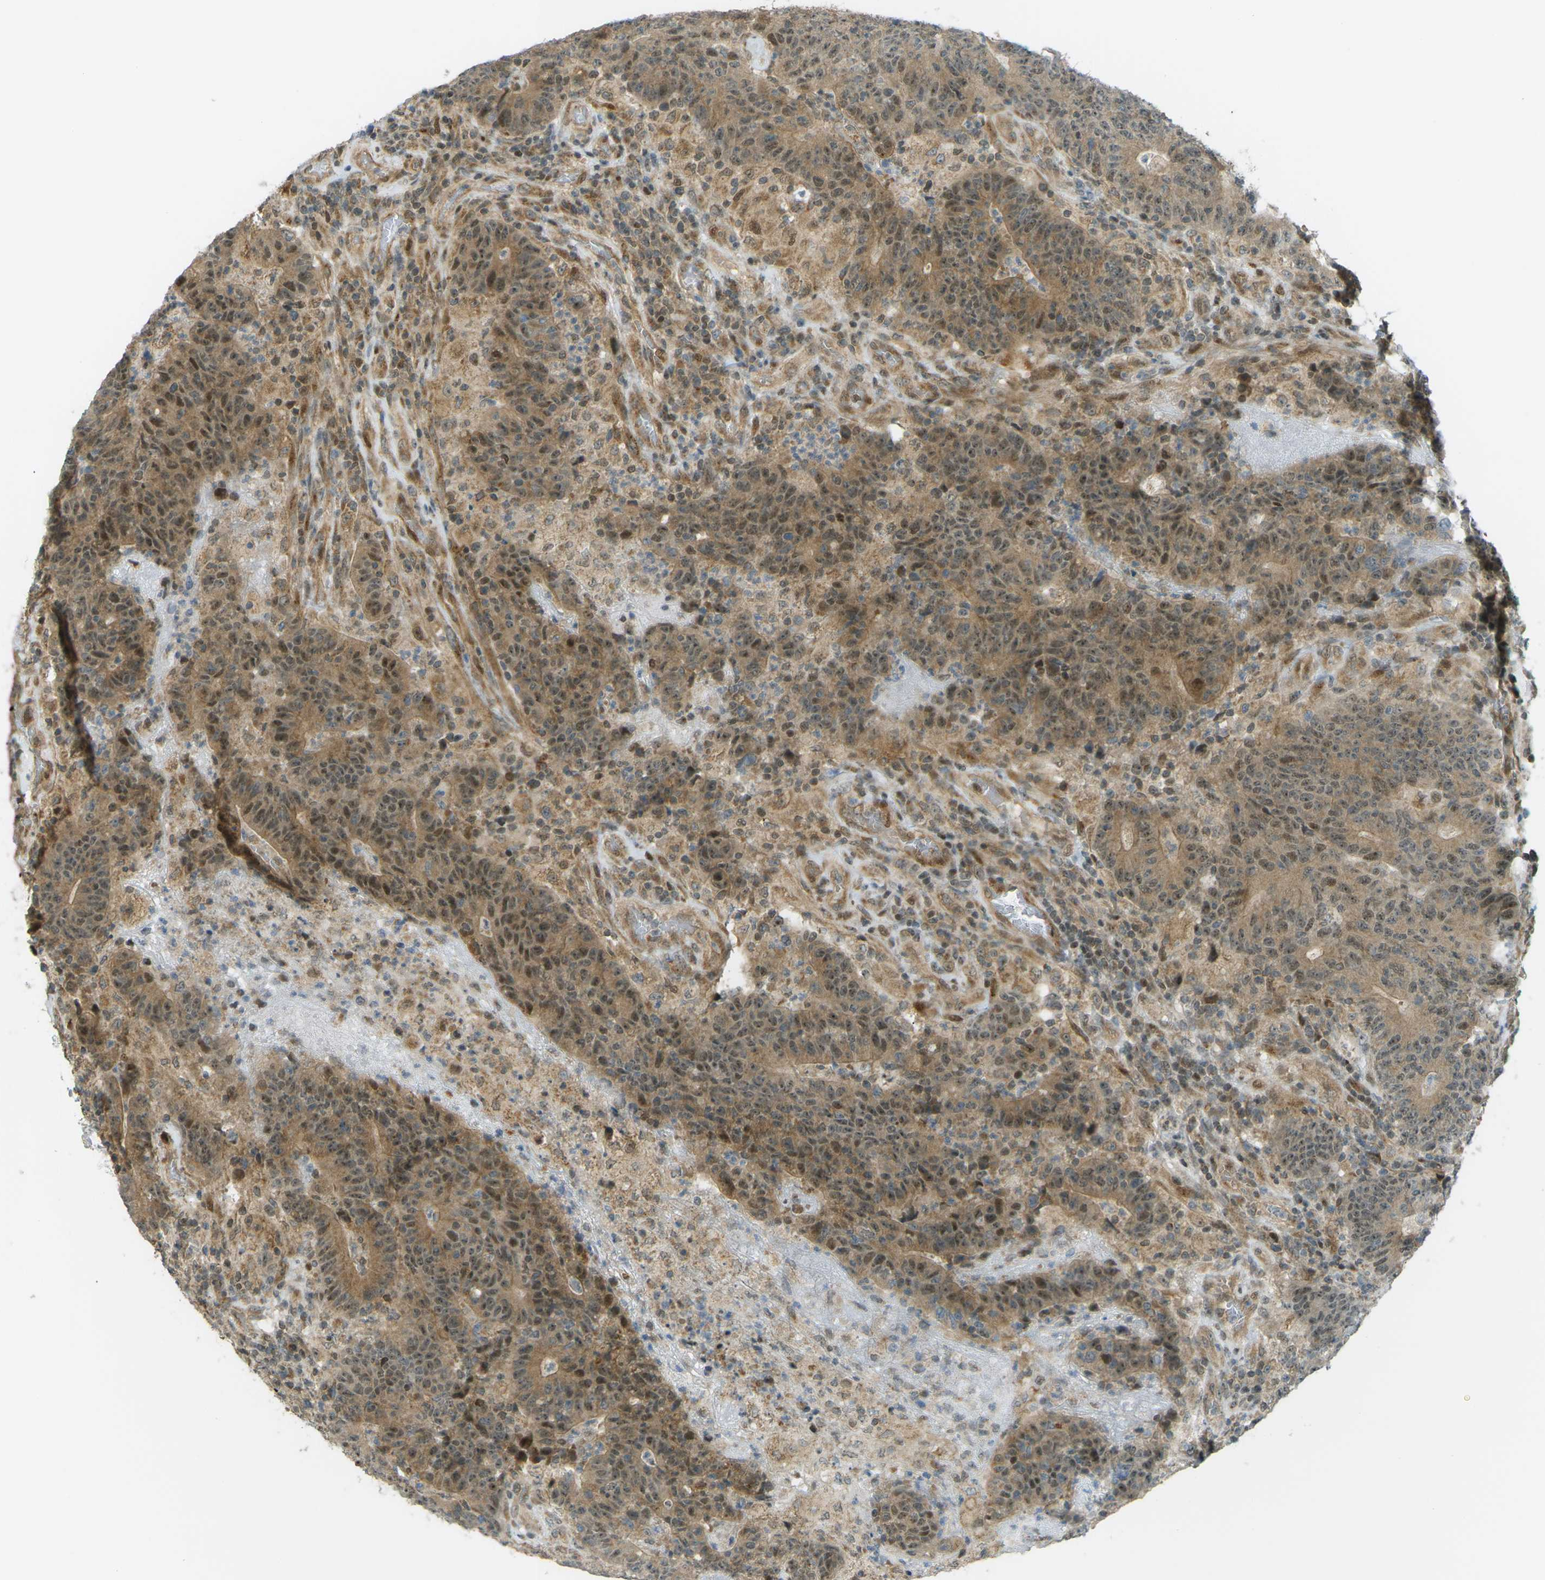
{"staining": {"intensity": "moderate", "quantity": ">75%", "location": "cytoplasmic/membranous,nuclear"}, "tissue": "colorectal cancer", "cell_type": "Tumor cells", "image_type": "cancer", "snomed": [{"axis": "morphology", "description": "Normal tissue, NOS"}, {"axis": "morphology", "description": "Adenocarcinoma, NOS"}, {"axis": "topography", "description": "Colon"}], "caption": "A micrograph of human colorectal cancer stained for a protein displays moderate cytoplasmic/membranous and nuclear brown staining in tumor cells.", "gene": "CCDC186", "patient": {"sex": "female", "age": 75}}